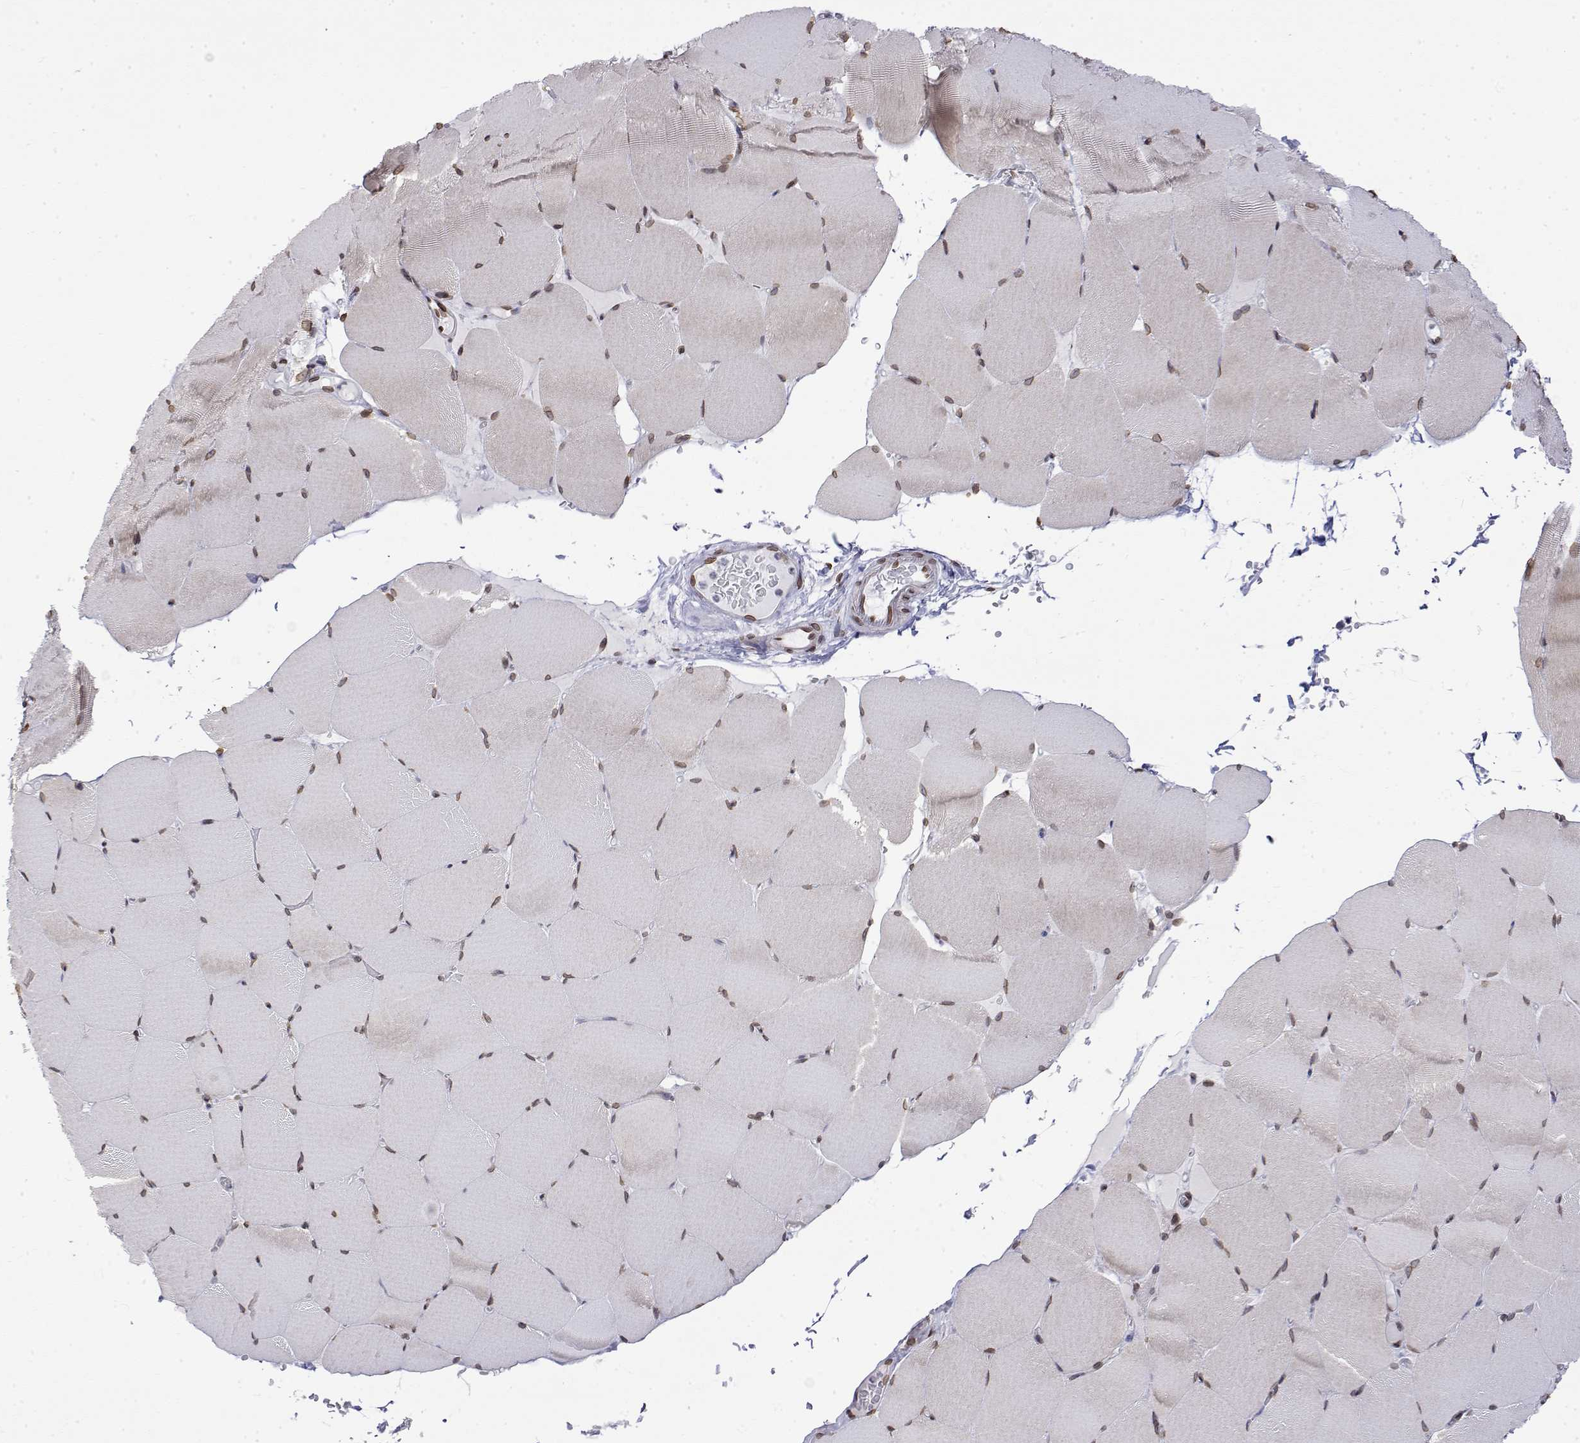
{"staining": {"intensity": "weak", "quantity": "25%-75%", "location": "nuclear"}, "tissue": "skeletal muscle", "cell_type": "Myocytes", "image_type": "normal", "snomed": [{"axis": "morphology", "description": "Normal tissue, NOS"}, {"axis": "topography", "description": "Skeletal muscle"}], "caption": "DAB (3,3'-diaminobenzidine) immunohistochemical staining of normal human skeletal muscle shows weak nuclear protein positivity in approximately 25%-75% of myocytes. Using DAB (brown) and hematoxylin (blue) stains, captured at high magnification using brightfield microscopy.", "gene": "ZNF532", "patient": {"sex": "female", "age": 37}}